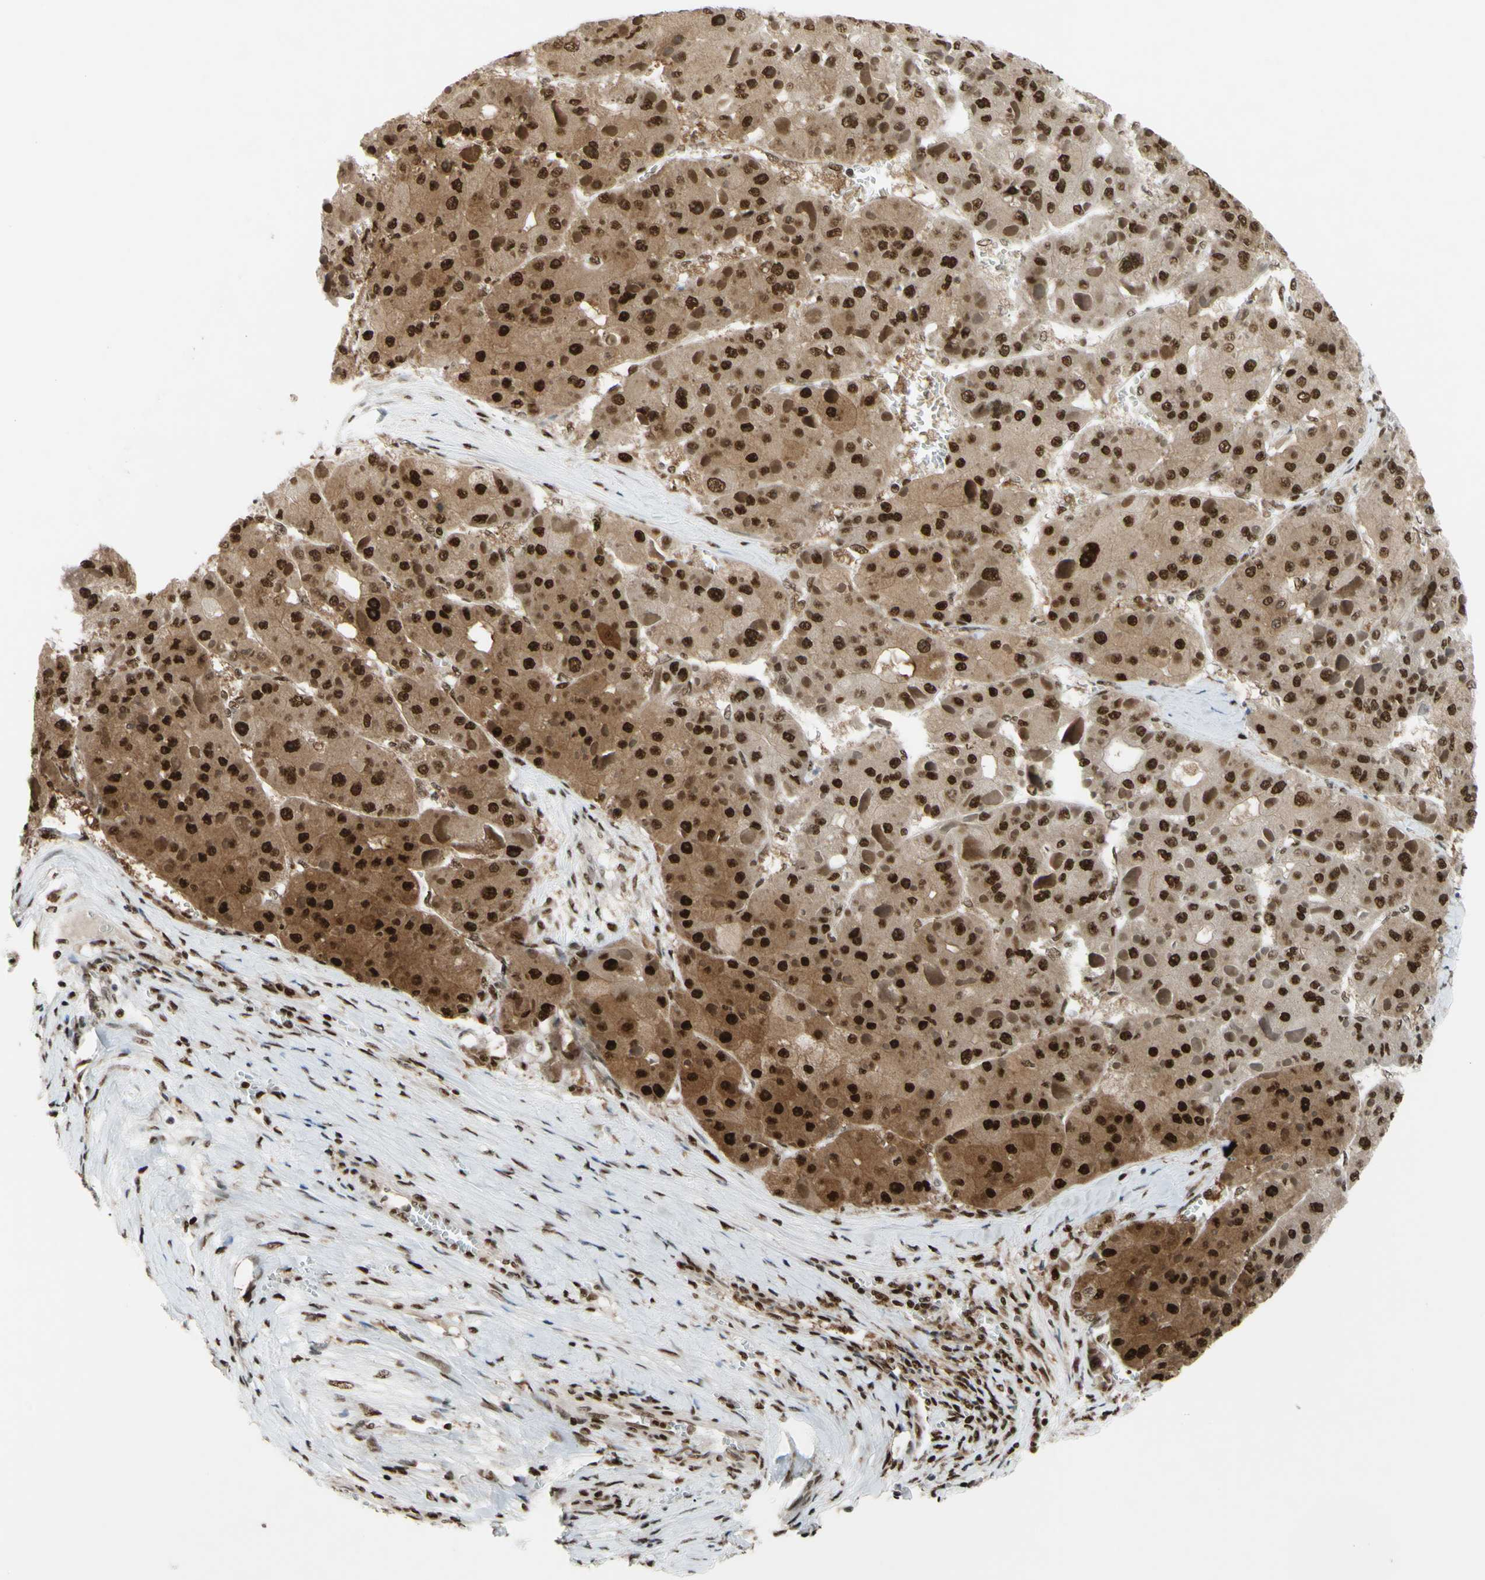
{"staining": {"intensity": "strong", "quantity": ">75%", "location": "cytoplasmic/membranous,nuclear"}, "tissue": "liver cancer", "cell_type": "Tumor cells", "image_type": "cancer", "snomed": [{"axis": "morphology", "description": "Carcinoma, Hepatocellular, NOS"}, {"axis": "topography", "description": "Liver"}], "caption": "Human liver hepatocellular carcinoma stained with a brown dye shows strong cytoplasmic/membranous and nuclear positive expression in about >75% of tumor cells.", "gene": "FKBP5", "patient": {"sex": "female", "age": 73}}